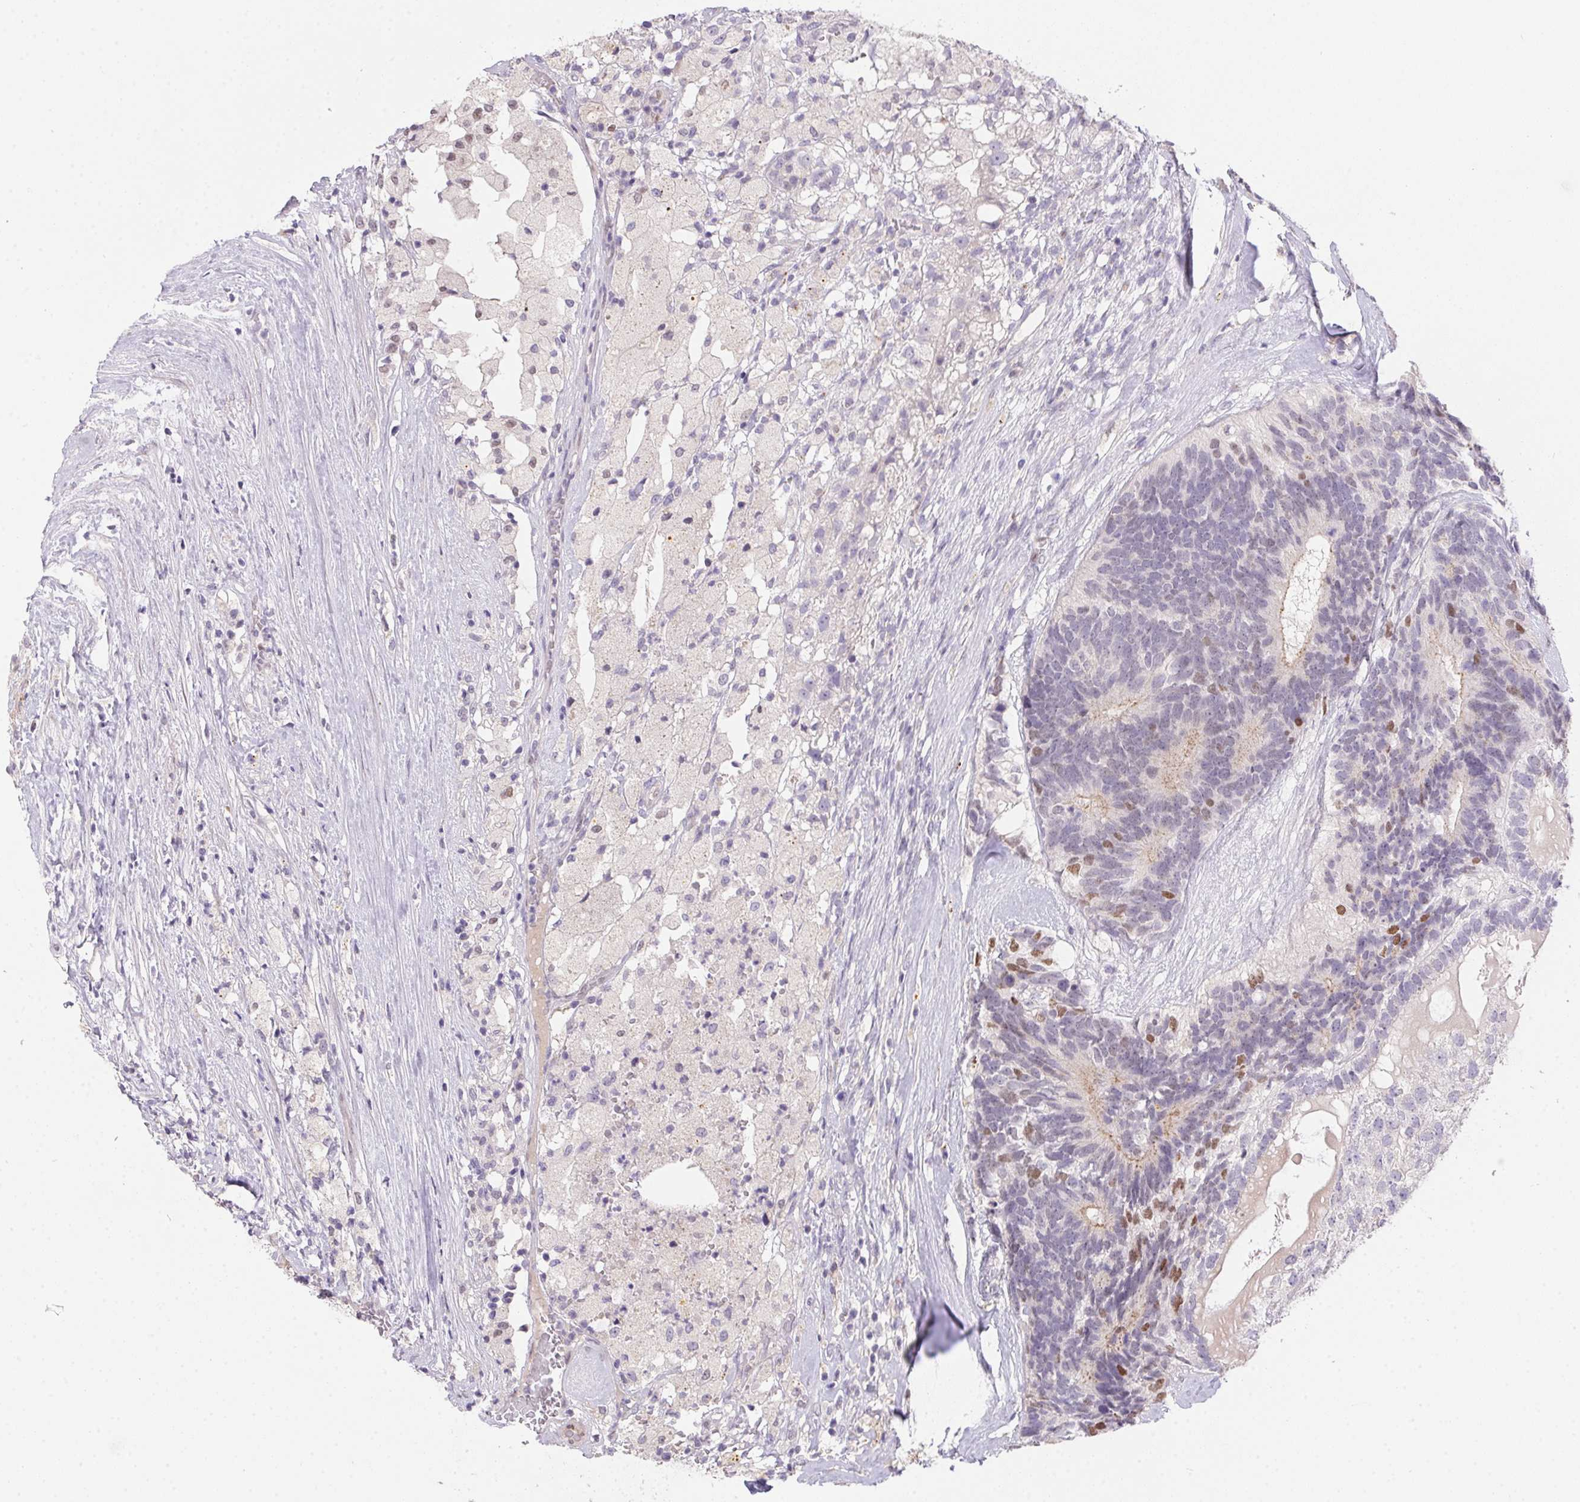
{"staining": {"intensity": "moderate", "quantity": "<25%", "location": "nuclear"}, "tissue": "testis cancer", "cell_type": "Tumor cells", "image_type": "cancer", "snomed": [{"axis": "morphology", "description": "Seminoma, NOS"}, {"axis": "morphology", "description": "Carcinoma, Embryonal, NOS"}, {"axis": "topography", "description": "Testis"}], "caption": "Immunohistochemistry (DAB) staining of human testis embryonal carcinoma shows moderate nuclear protein expression in approximately <25% of tumor cells. (DAB IHC with brightfield microscopy, high magnification).", "gene": "SP9", "patient": {"sex": "male", "age": 41}}